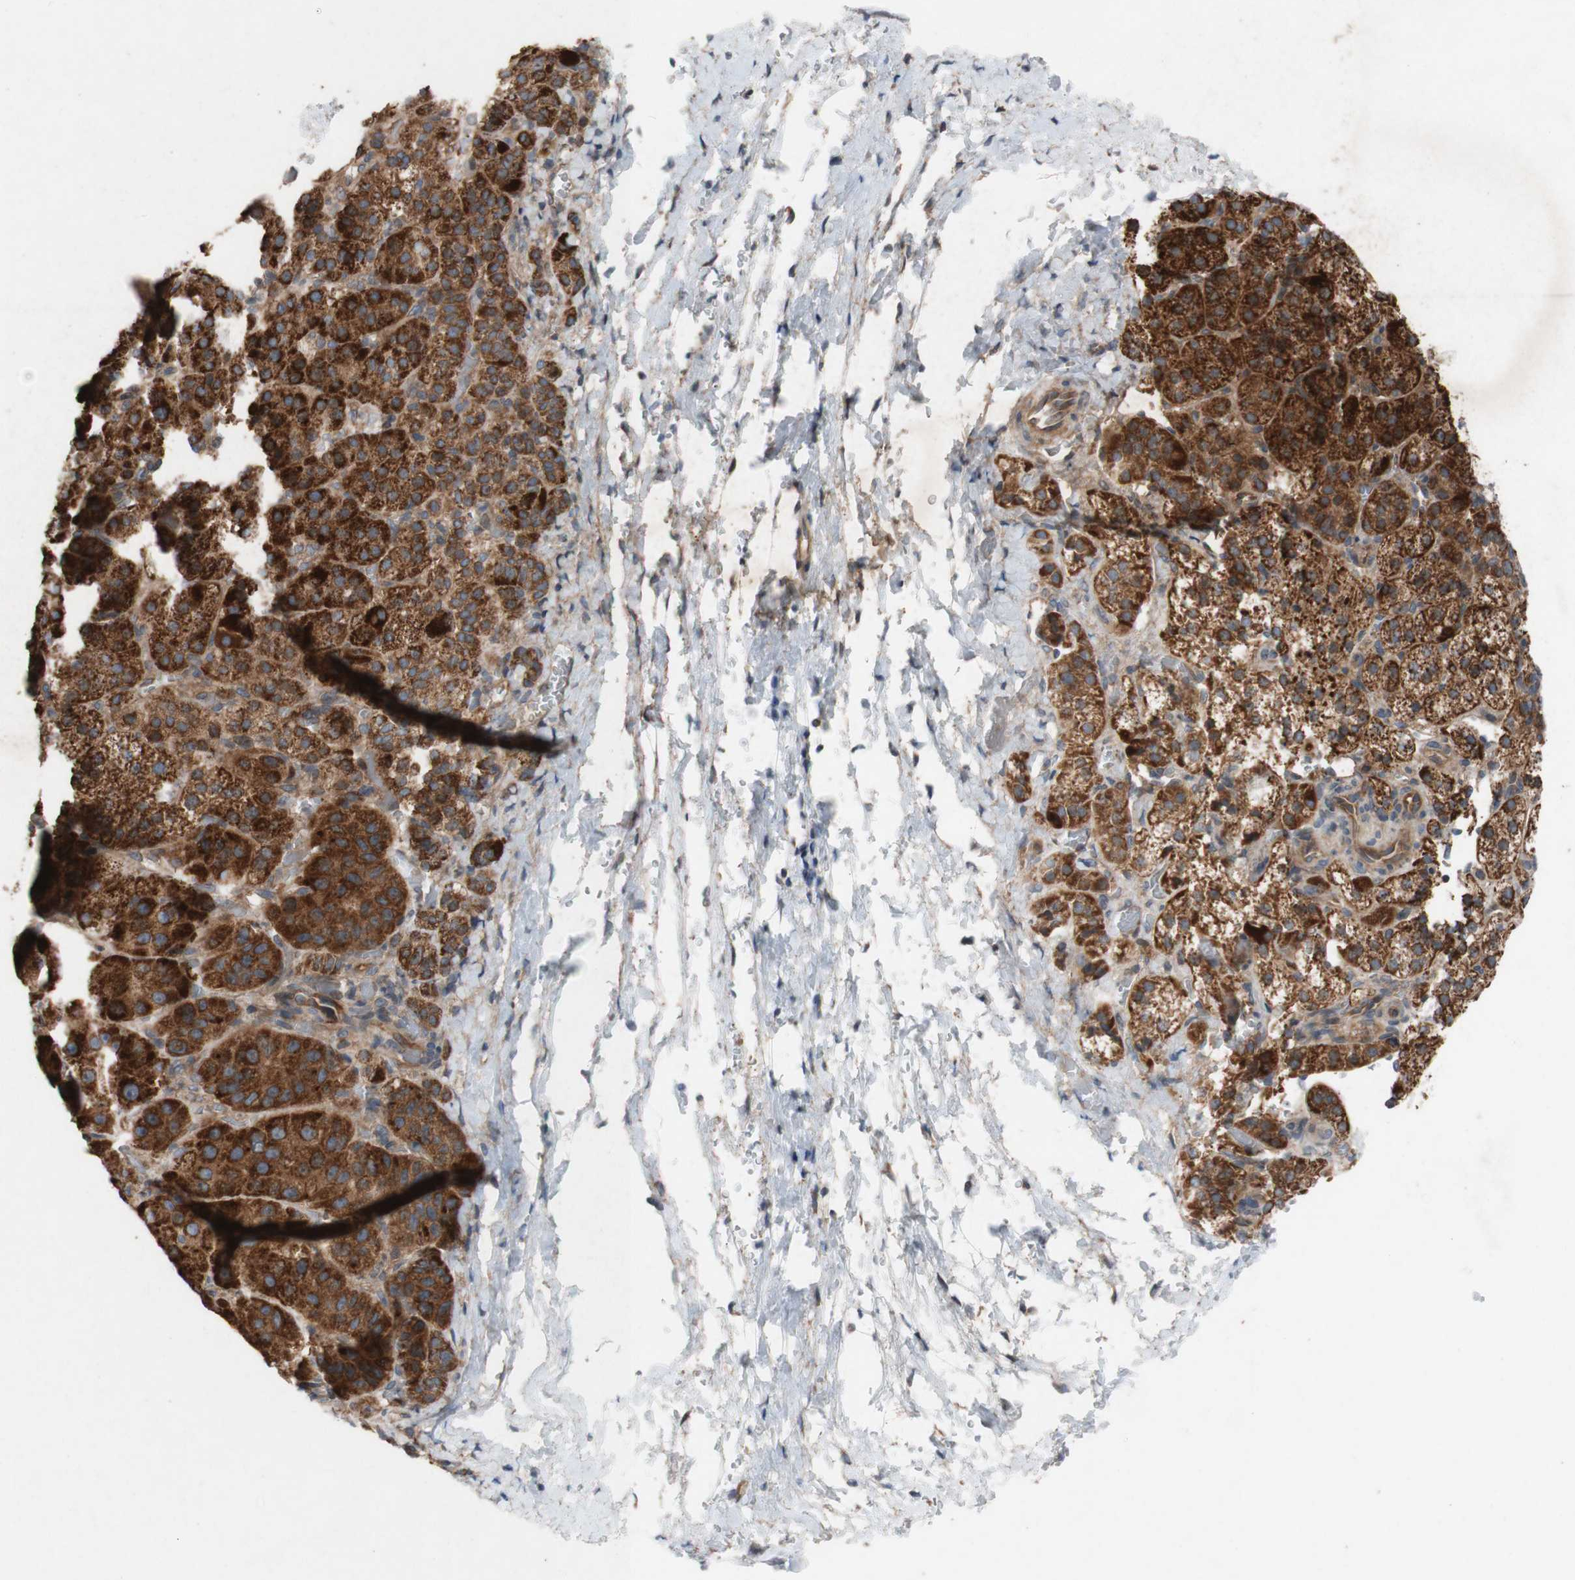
{"staining": {"intensity": "strong", "quantity": ">75%", "location": "cytoplasmic/membranous"}, "tissue": "adrenal gland", "cell_type": "Glandular cells", "image_type": "normal", "snomed": [{"axis": "morphology", "description": "Normal tissue, NOS"}, {"axis": "topography", "description": "Adrenal gland"}], "caption": "This image exhibits unremarkable adrenal gland stained with IHC to label a protein in brown. The cytoplasmic/membranous of glandular cells show strong positivity for the protein. Nuclei are counter-stained blue.", "gene": "TST", "patient": {"sex": "female", "age": 57}}